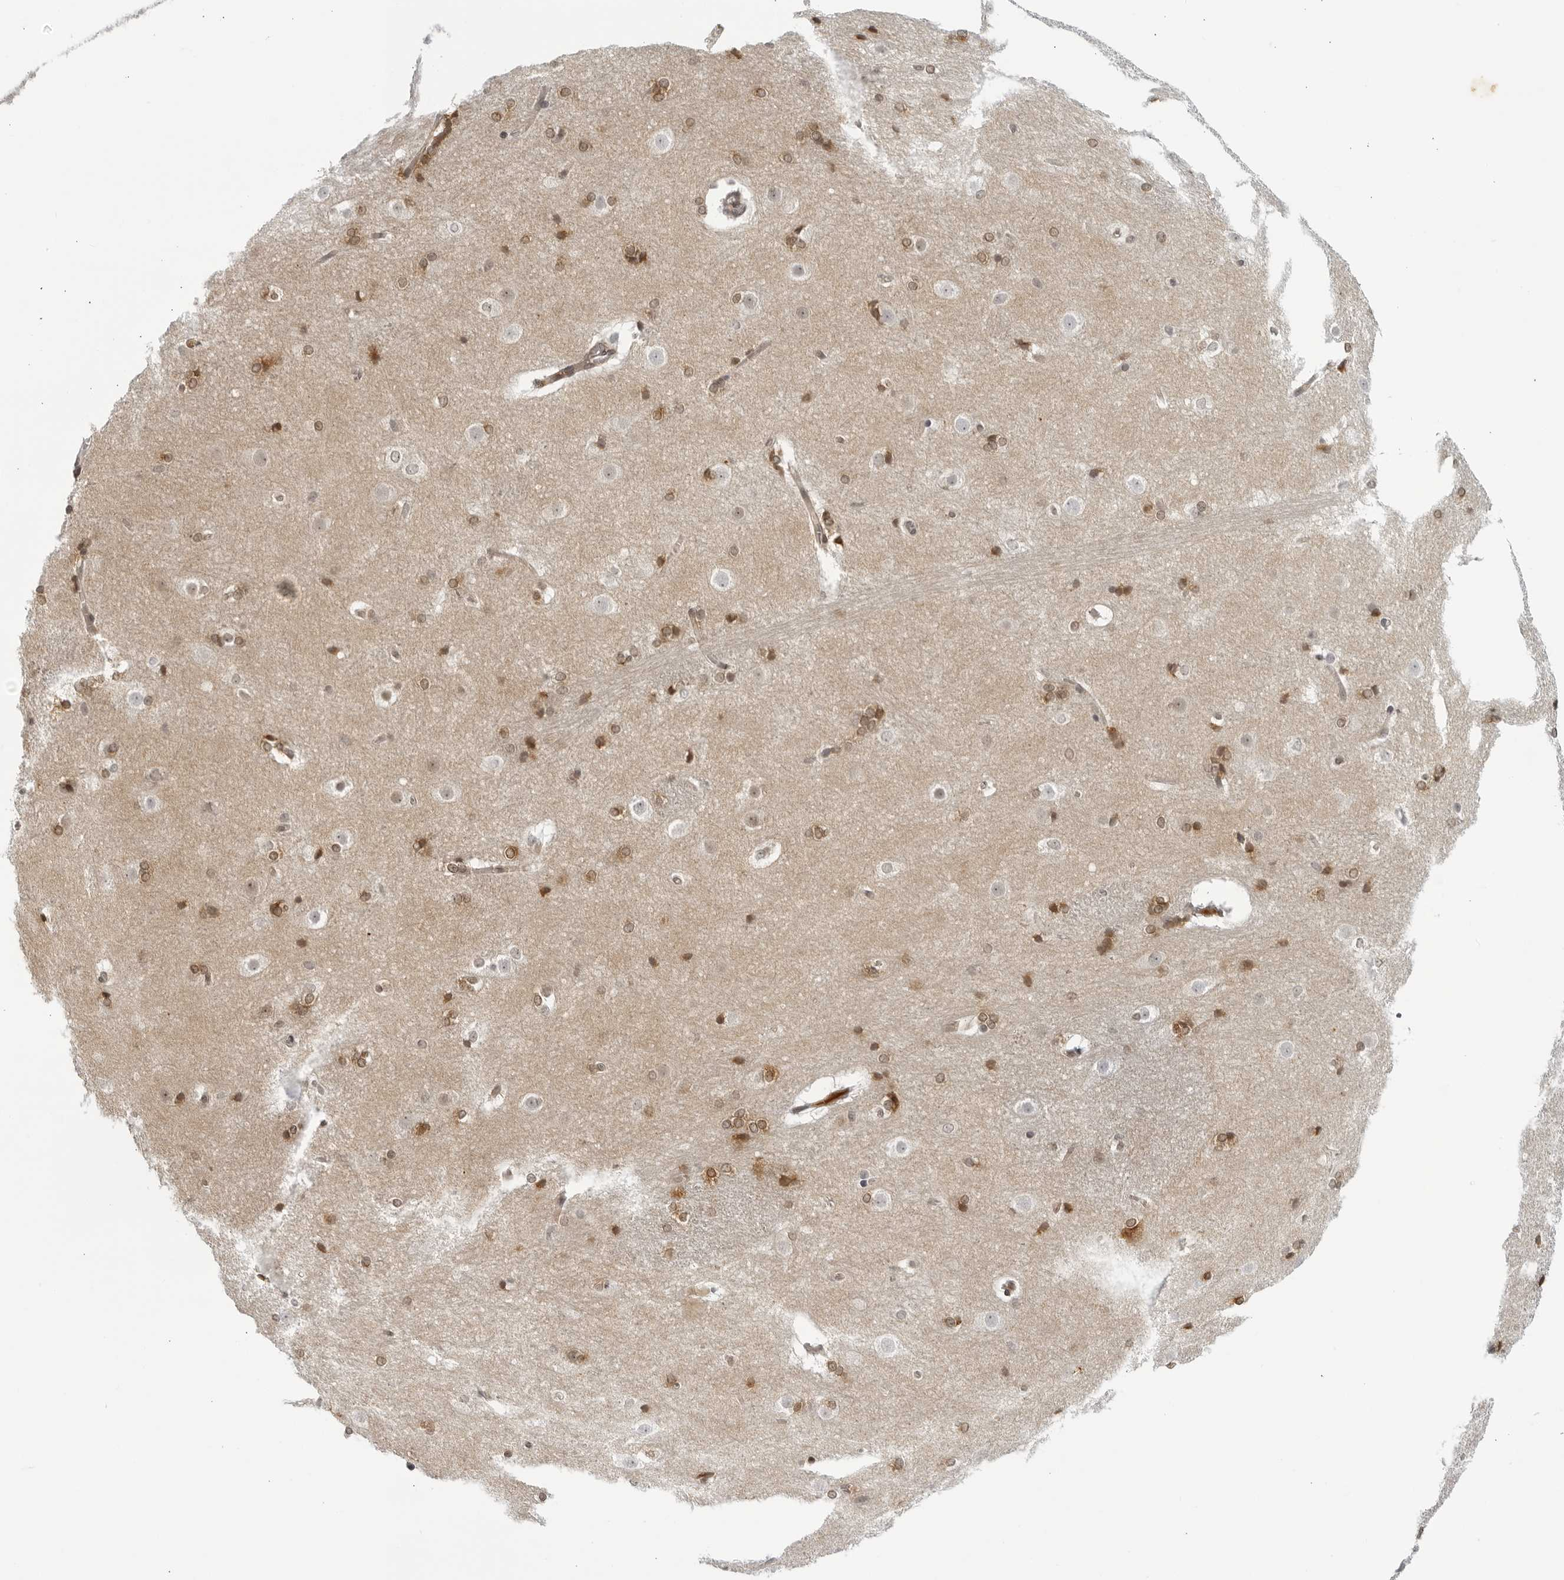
{"staining": {"intensity": "moderate", "quantity": ">75%", "location": "cytoplasmic/membranous,nuclear"}, "tissue": "caudate", "cell_type": "Glial cells", "image_type": "normal", "snomed": [{"axis": "morphology", "description": "Normal tissue, NOS"}, {"axis": "topography", "description": "Lateral ventricle wall"}], "caption": "Immunohistochemical staining of unremarkable caudate shows >75% levels of moderate cytoplasmic/membranous,nuclear protein positivity in approximately >75% of glial cells.", "gene": "CC2D1B", "patient": {"sex": "female", "age": 19}}